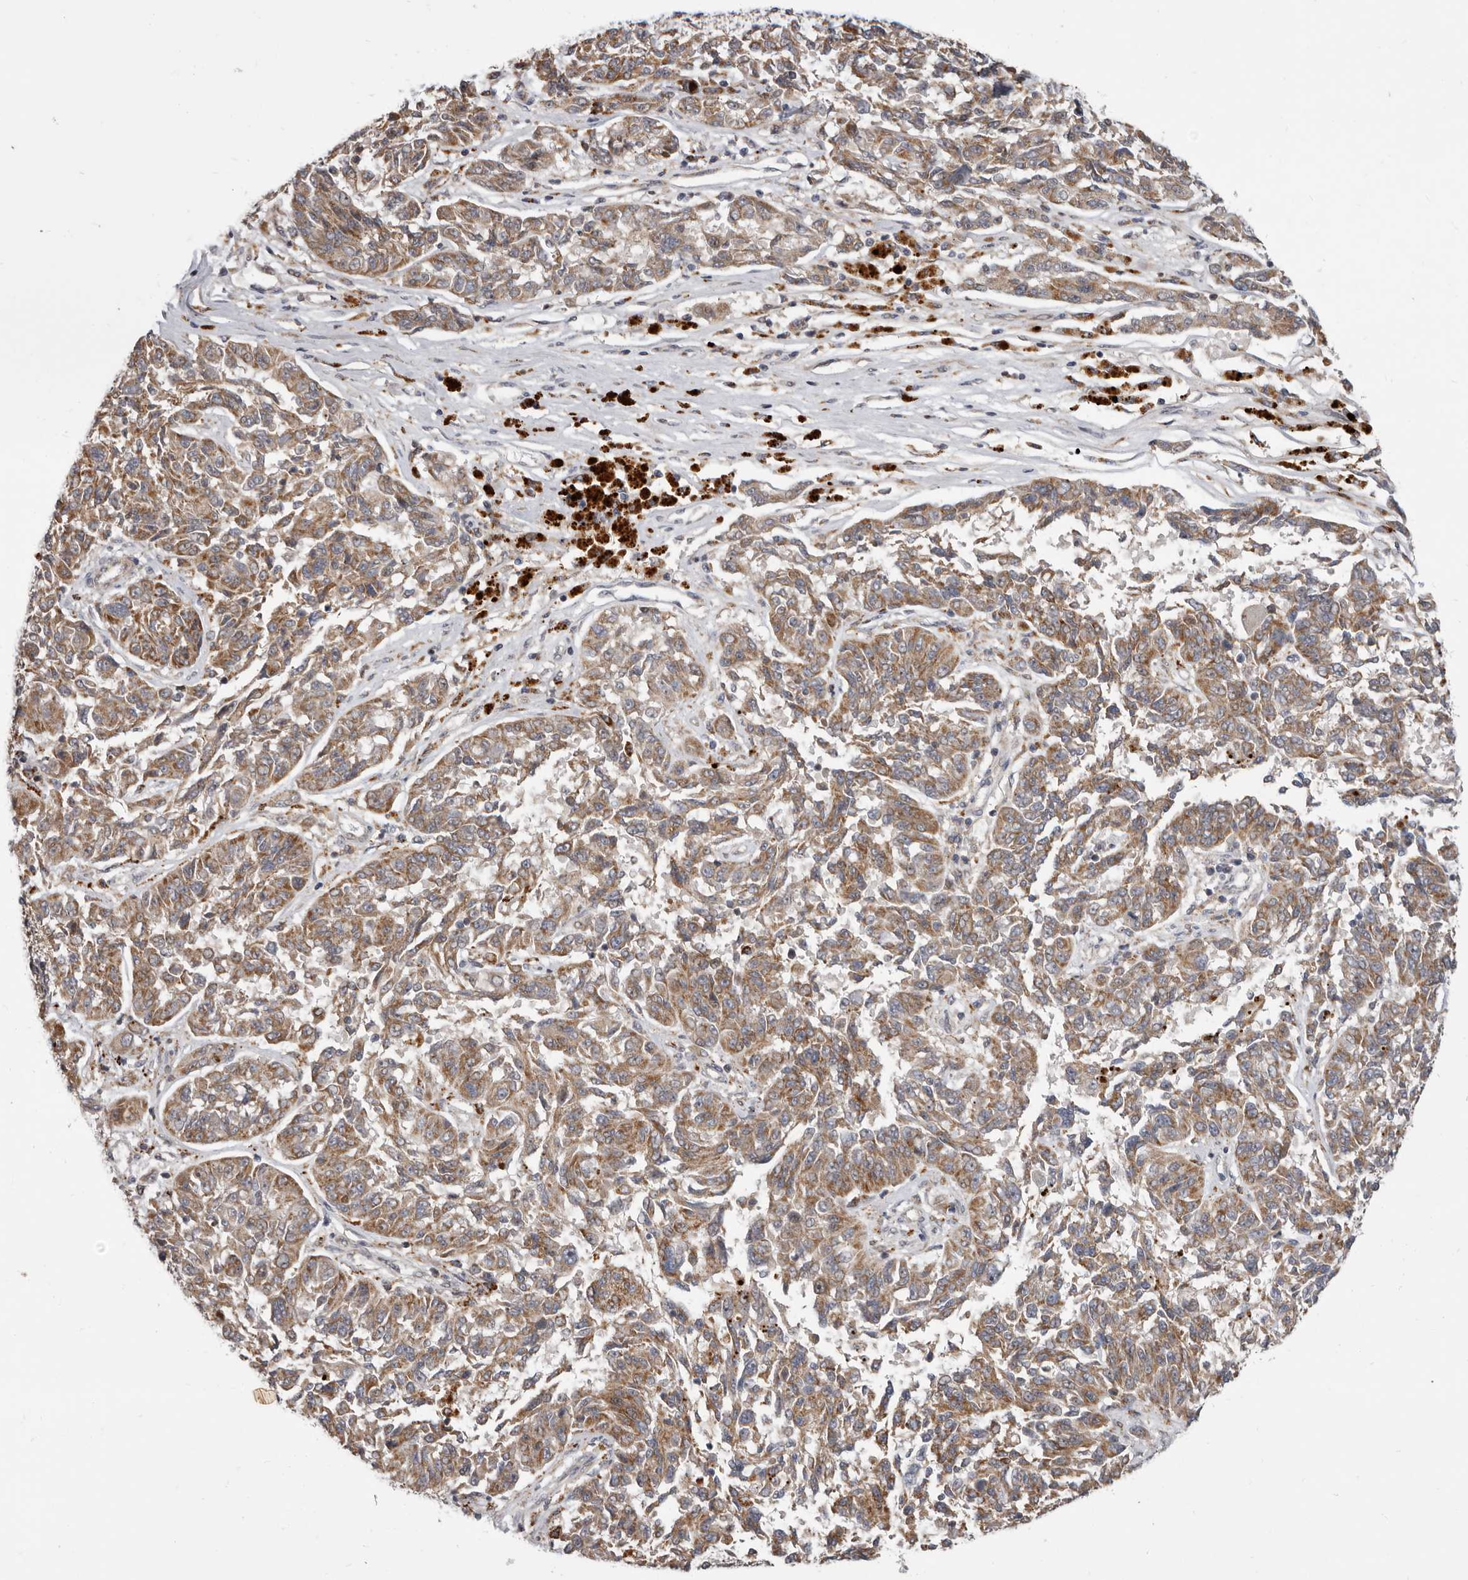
{"staining": {"intensity": "moderate", "quantity": ">75%", "location": "cytoplasmic/membranous"}, "tissue": "melanoma", "cell_type": "Tumor cells", "image_type": "cancer", "snomed": [{"axis": "morphology", "description": "Malignant melanoma, NOS"}, {"axis": "topography", "description": "Skin"}], "caption": "A photomicrograph of melanoma stained for a protein demonstrates moderate cytoplasmic/membranous brown staining in tumor cells.", "gene": "SMC4", "patient": {"sex": "male", "age": 53}}